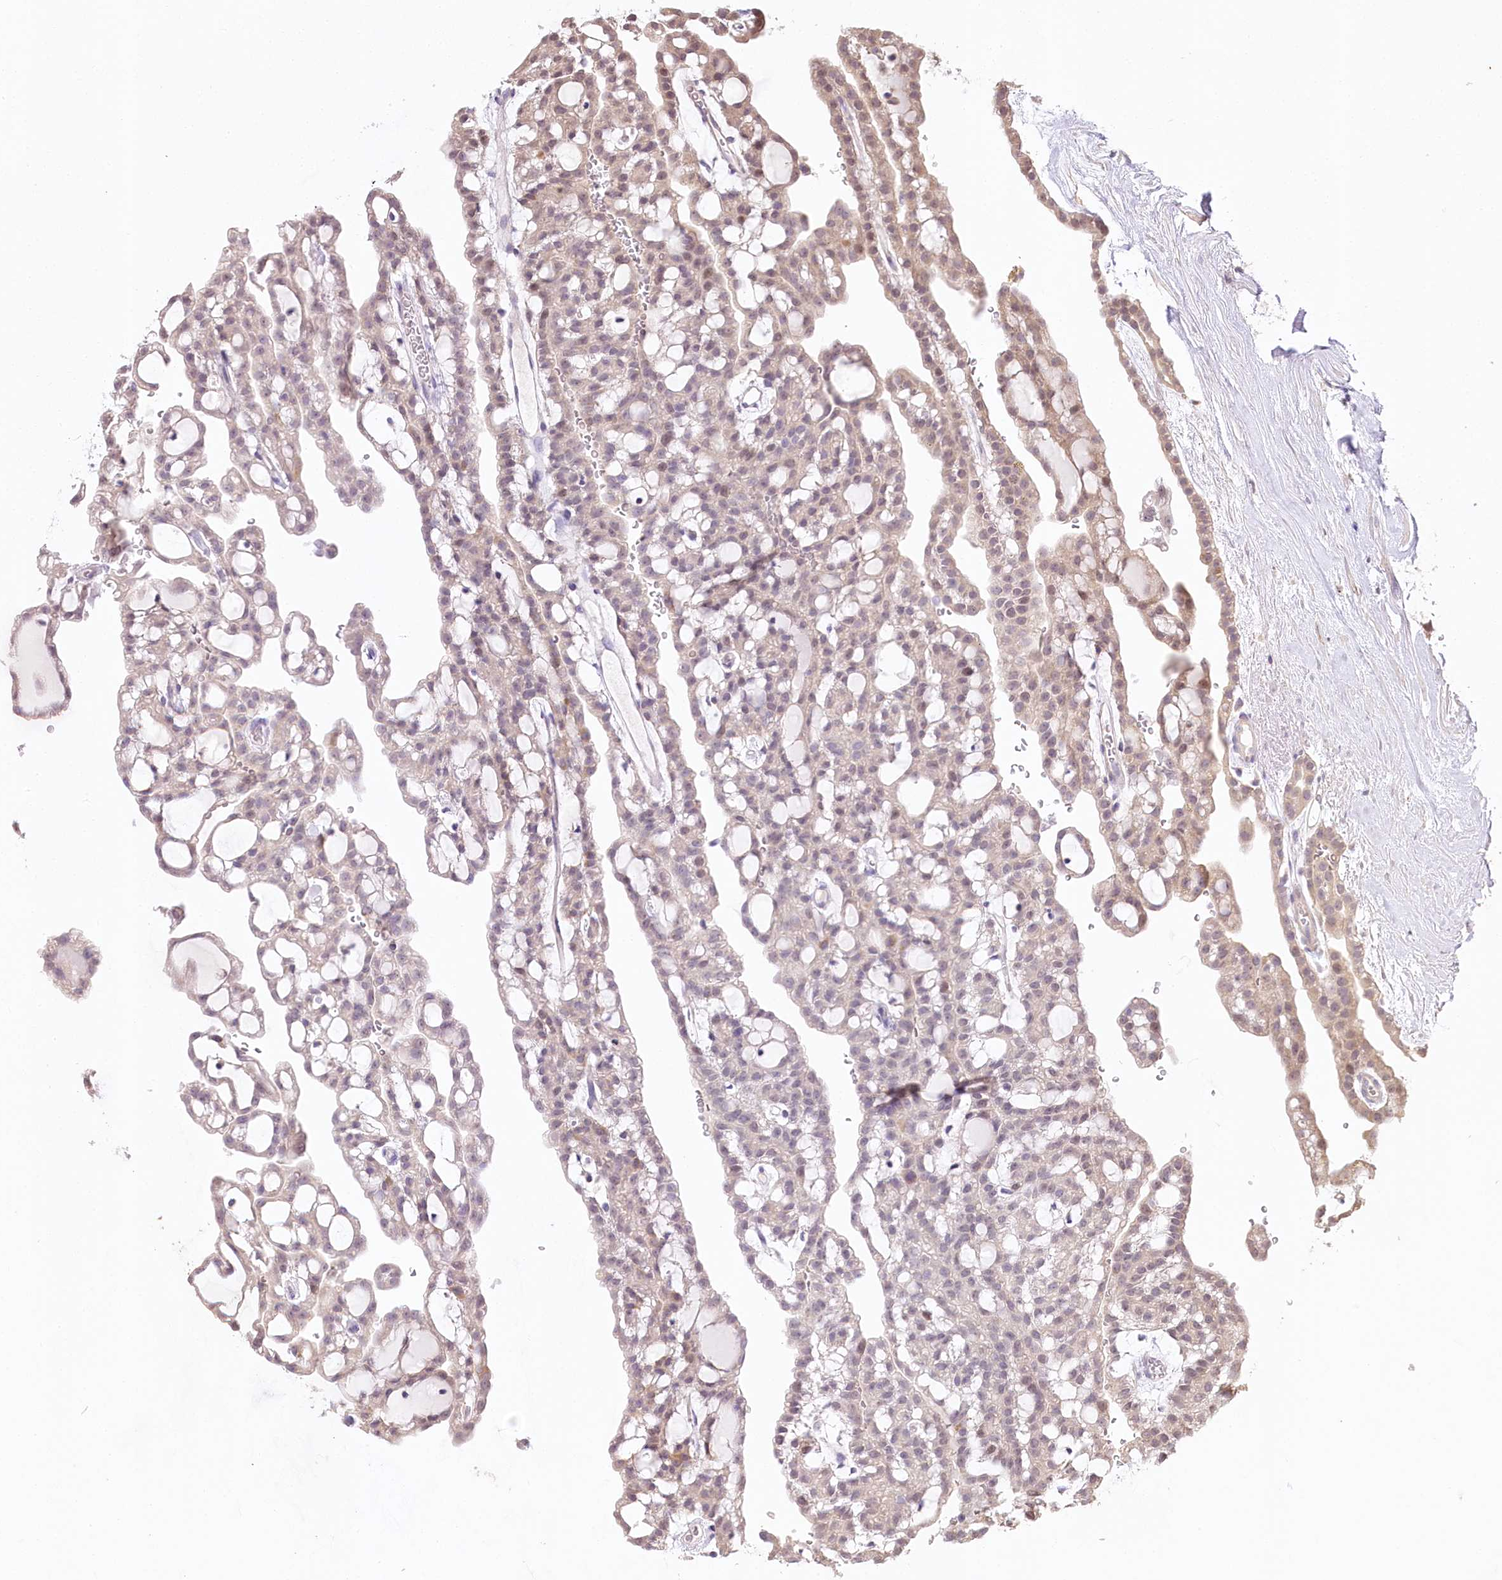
{"staining": {"intensity": "weak", "quantity": "<25%", "location": "cytoplasmic/membranous"}, "tissue": "renal cancer", "cell_type": "Tumor cells", "image_type": "cancer", "snomed": [{"axis": "morphology", "description": "Adenocarcinoma, NOS"}, {"axis": "topography", "description": "Kidney"}], "caption": "Immunohistochemistry histopathology image of human adenocarcinoma (renal) stained for a protein (brown), which reveals no staining in tumor cells.", "gene": "ZNF226", "patient": {"sex": "male", "age": 63}}